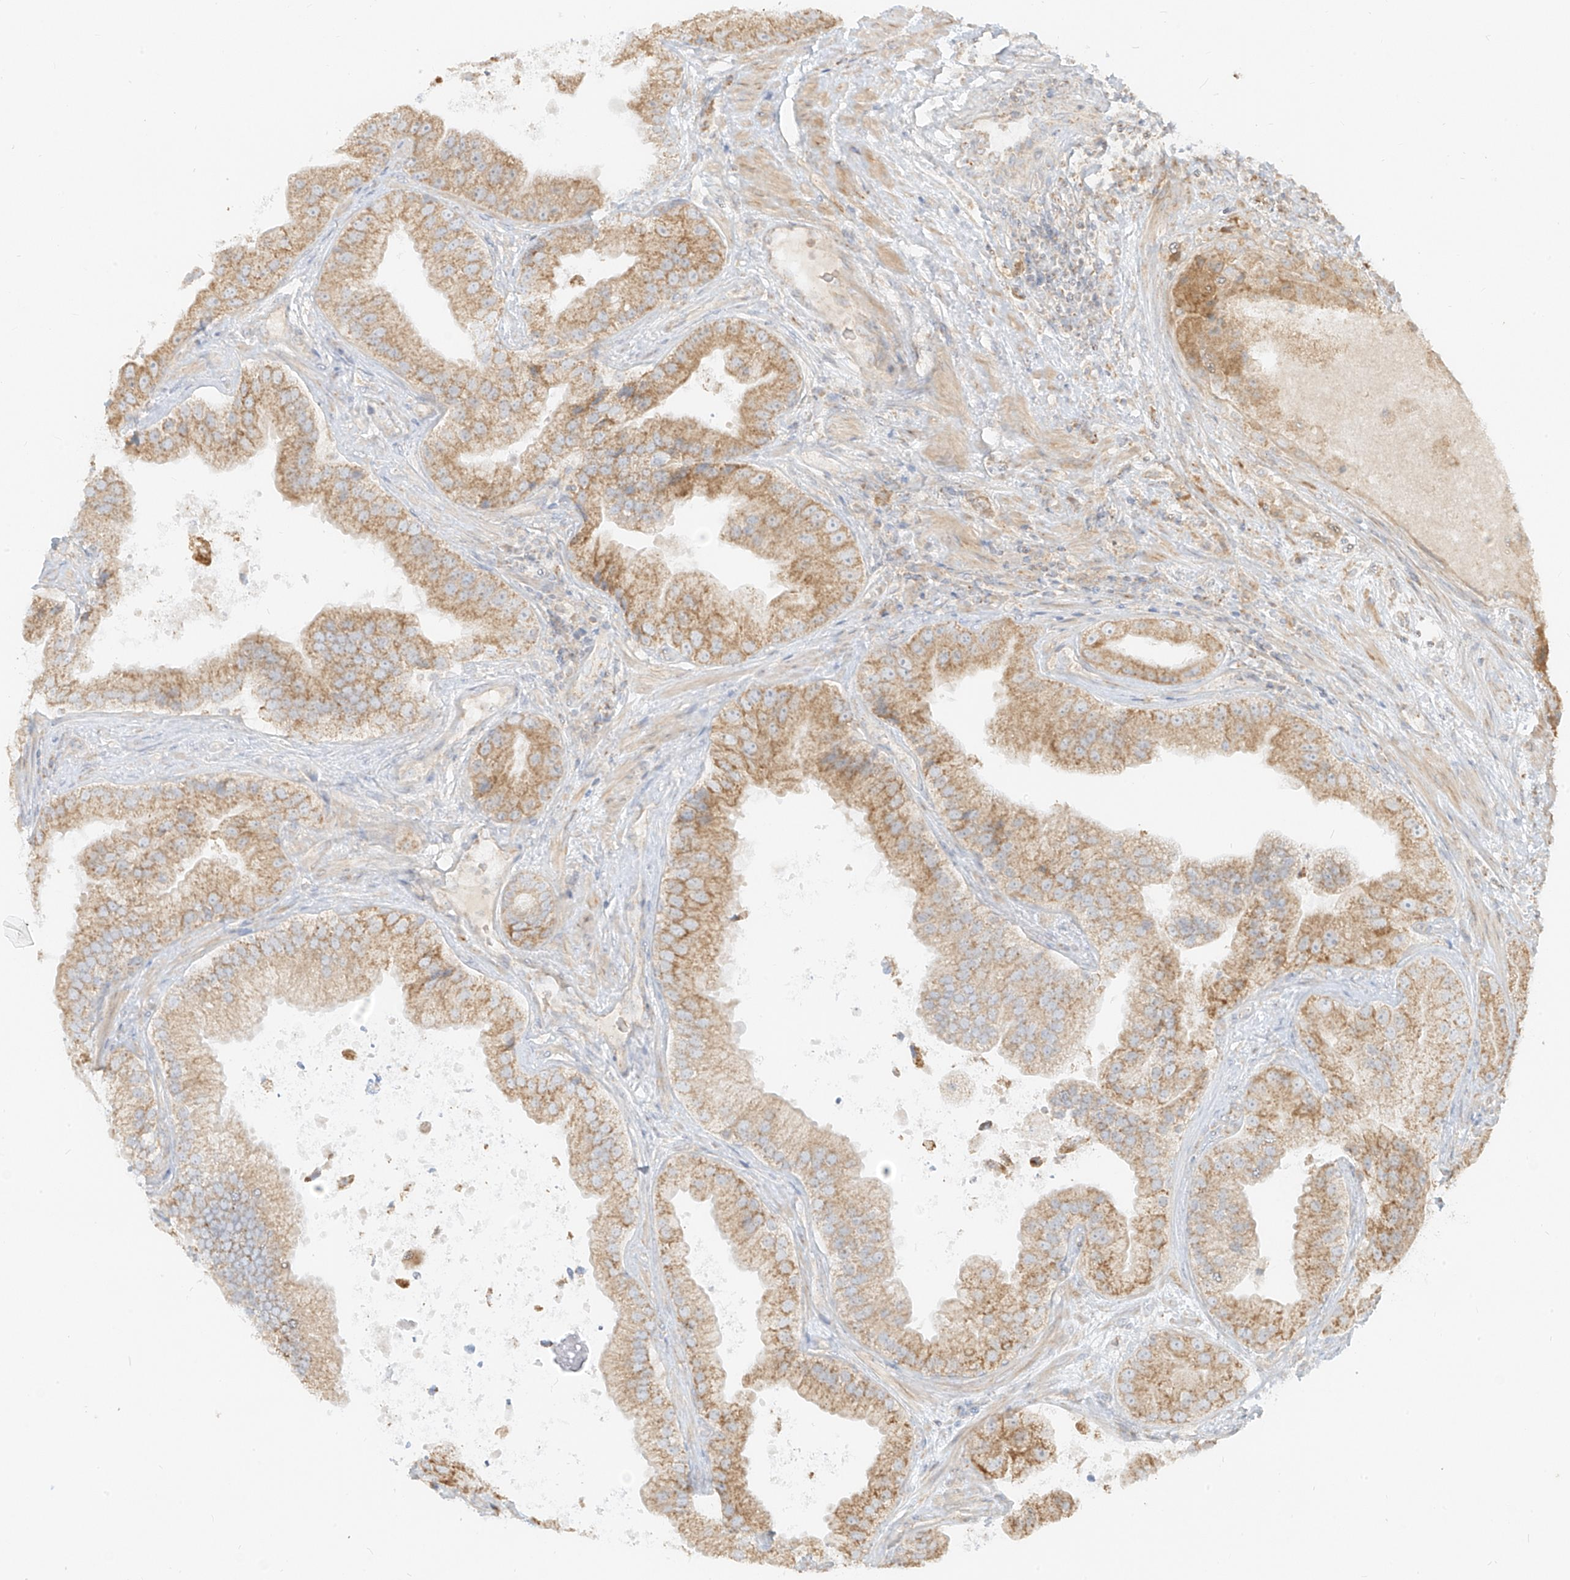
{"staining": {"intensity": "moderate", "quantity": ">75%", "location": "cytoplasmic/membranous"}, "tissue": "prostate cancer", "cell_type": "Tumor cells", "image_type": "cancer", "snomed": [{"axis": "morphology", "description": "Adenocarcinoma, High grade"}, {"axis": "topography", "description": "Prostate"}], "caption": "This histopathology image displays immunohistochemistry staining of prostate cancer (high-grade adenocarcinoma), with medium moderate cytoplasmic/membranous positivity in about >75% of tumor cells.", "gene": "ZIM3", "patient": {"sex": "male", "age": 70}}